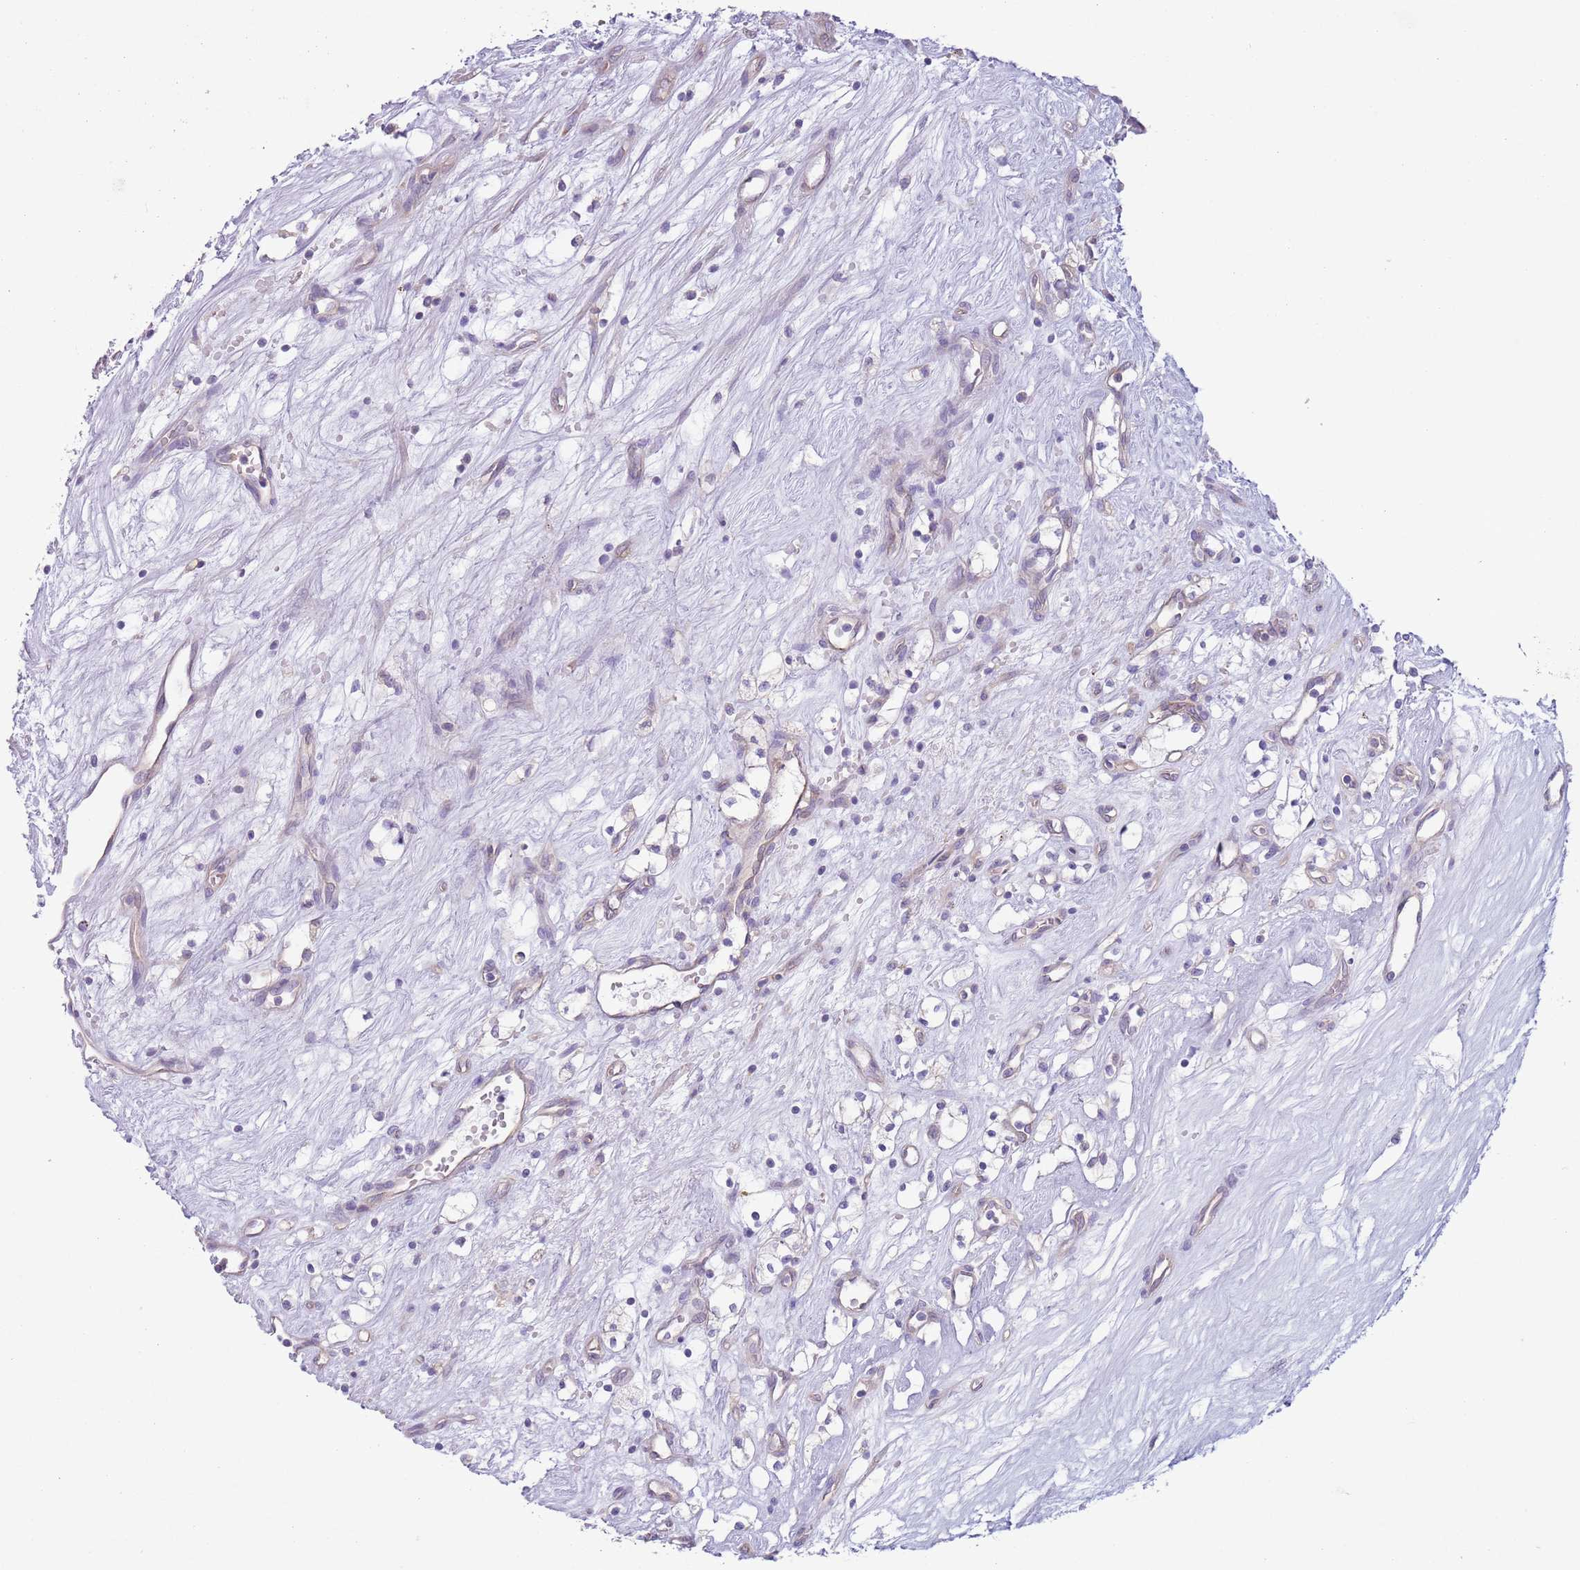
{"staining": {"intensity": "negative", "quantity": "none", "location": "none"}, "tissue": "renal cancer", "cell_type": "Tumor cells", "image_type": "cancer", "snomed": [{"axis": "morphology", "description": "Adenocarcinoma, NOS"}, {"axis": "topography", "description": "Kidney"}], "caption": "Tumor cells show no significant protein expression in renal cancer.", "gene": "RBP3", "patient": {"sex": "male", "age": 59}}